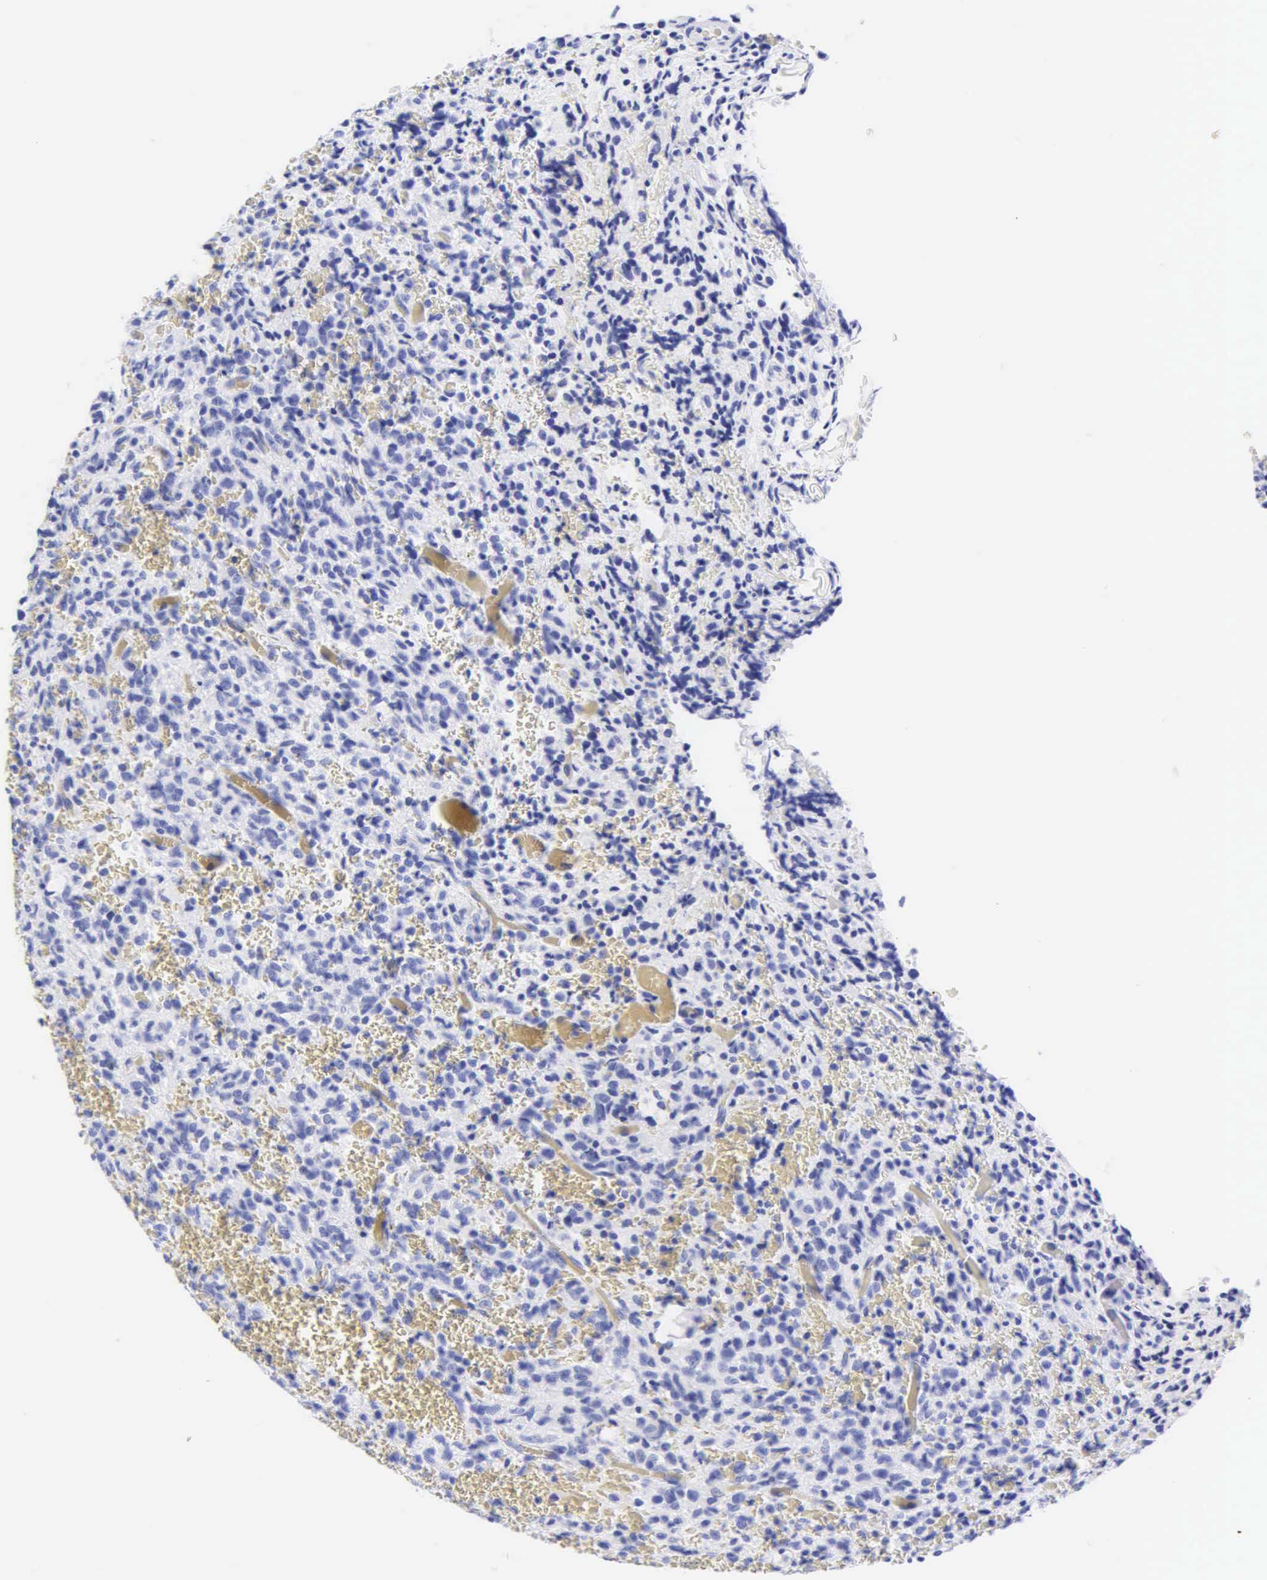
{"staining": {"intensity": "negative", "quantity": "none", "location": "none"}, "tissue": "glioma", "cell_type": "Tumor cells", "image_type": "cancer", "snomed": [{"axis": "morphology", "description": "Glioma, malignant, High grade"}, {"axis": "topography", "description": "Brain"}], "caption": "Human high-grade glioma (malignant) stained for a protein using IHC reveals no staining in tumor cells.", "gene": "KRT20", "patient": {"sex": "male", "age": 56}}